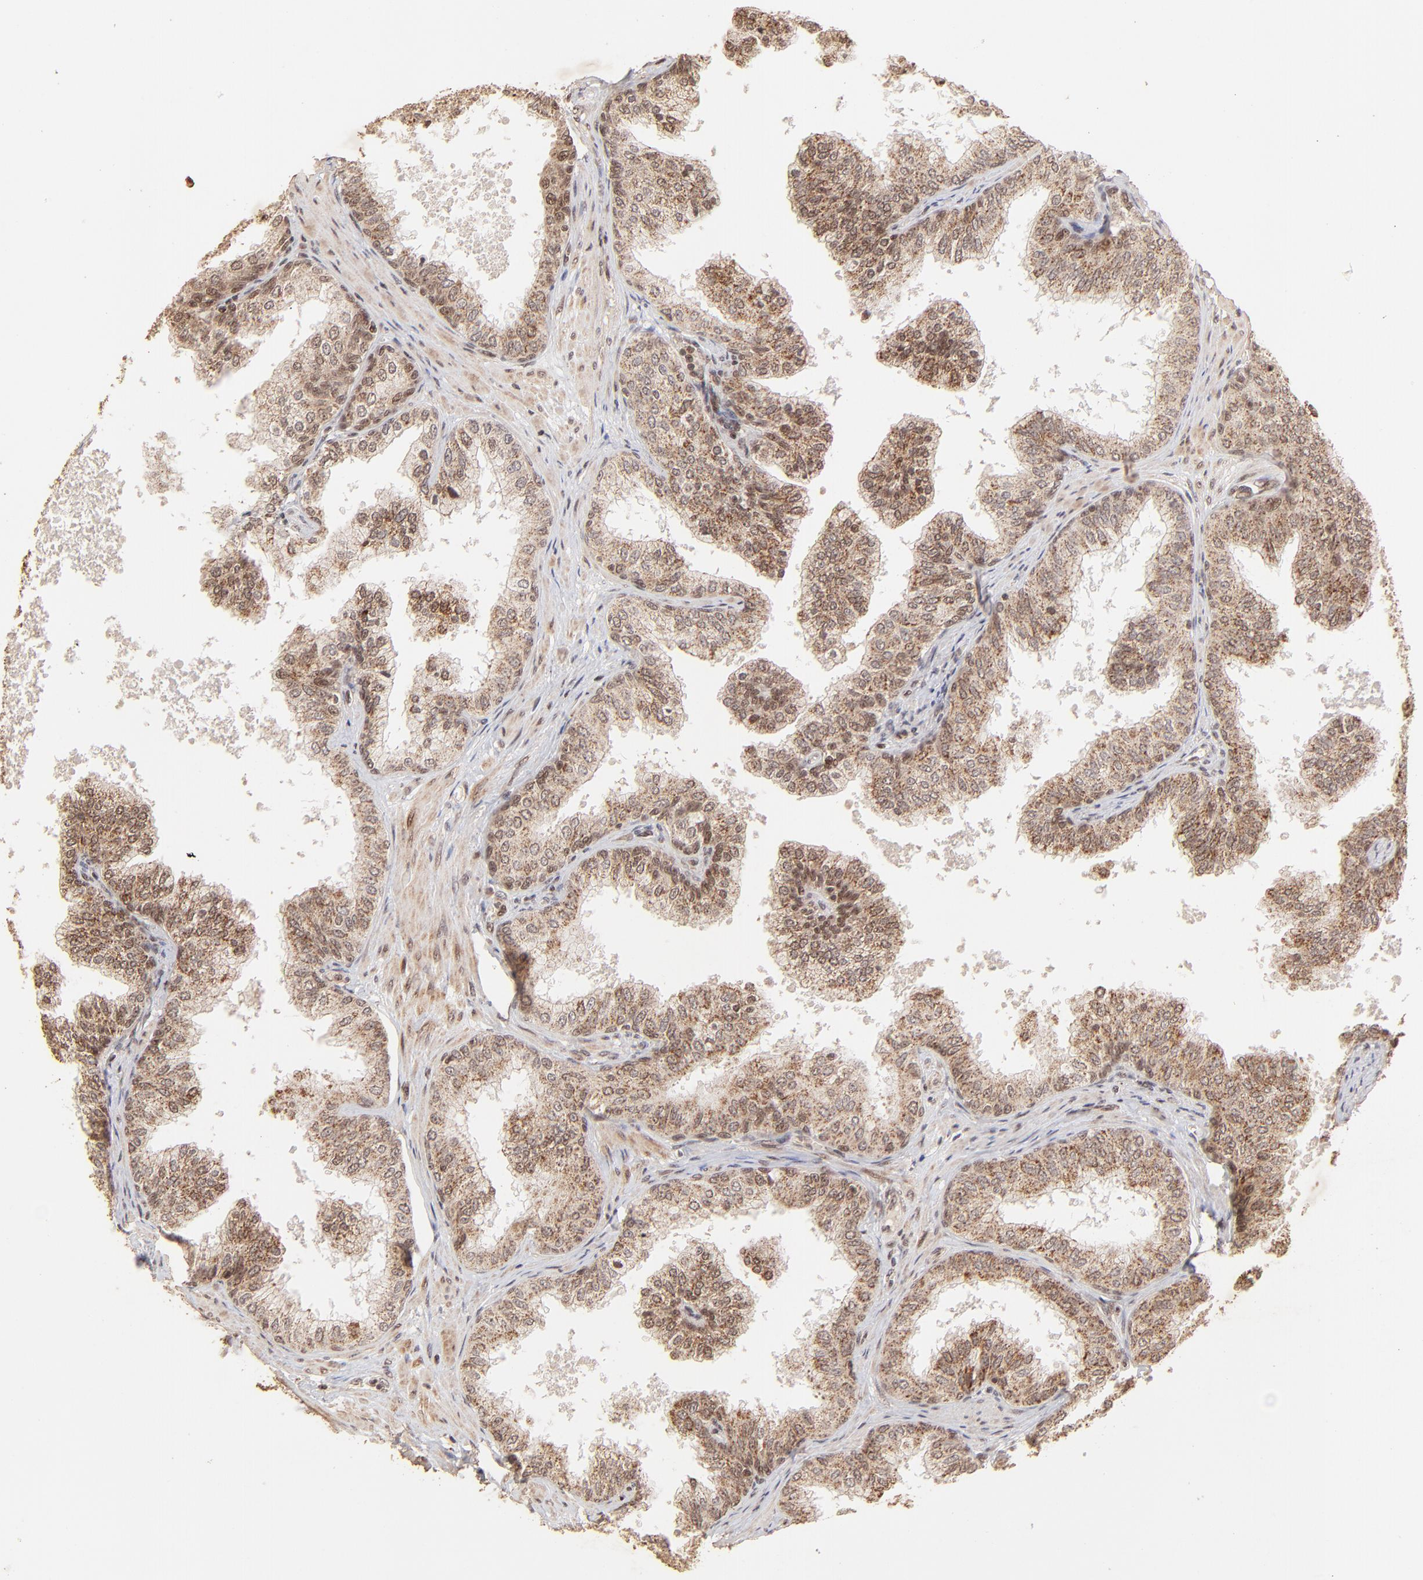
{"staining": {"intensity": "moderate", "quantity": ">75%", "location": "cytoplasmic/membranous"}, "tissue": "prostate", "cell_type": "Glandular cells", "image_type": "normal", "snomed": [{"axis": "morphology", "description": "Normal tissue, NOS"}, {"axis": "topography", "description": "Prostate"}], "caption": "Brown immunohistochemical staining in unremarkable prostate reveals moderate cytoplasmic/membranous staining in about >75% of glandular cells. (DAB = brown stain, brightfield microscopy at high magnification).", "gene": "MED15", "patient": {"sex": "male", "age": 60}}